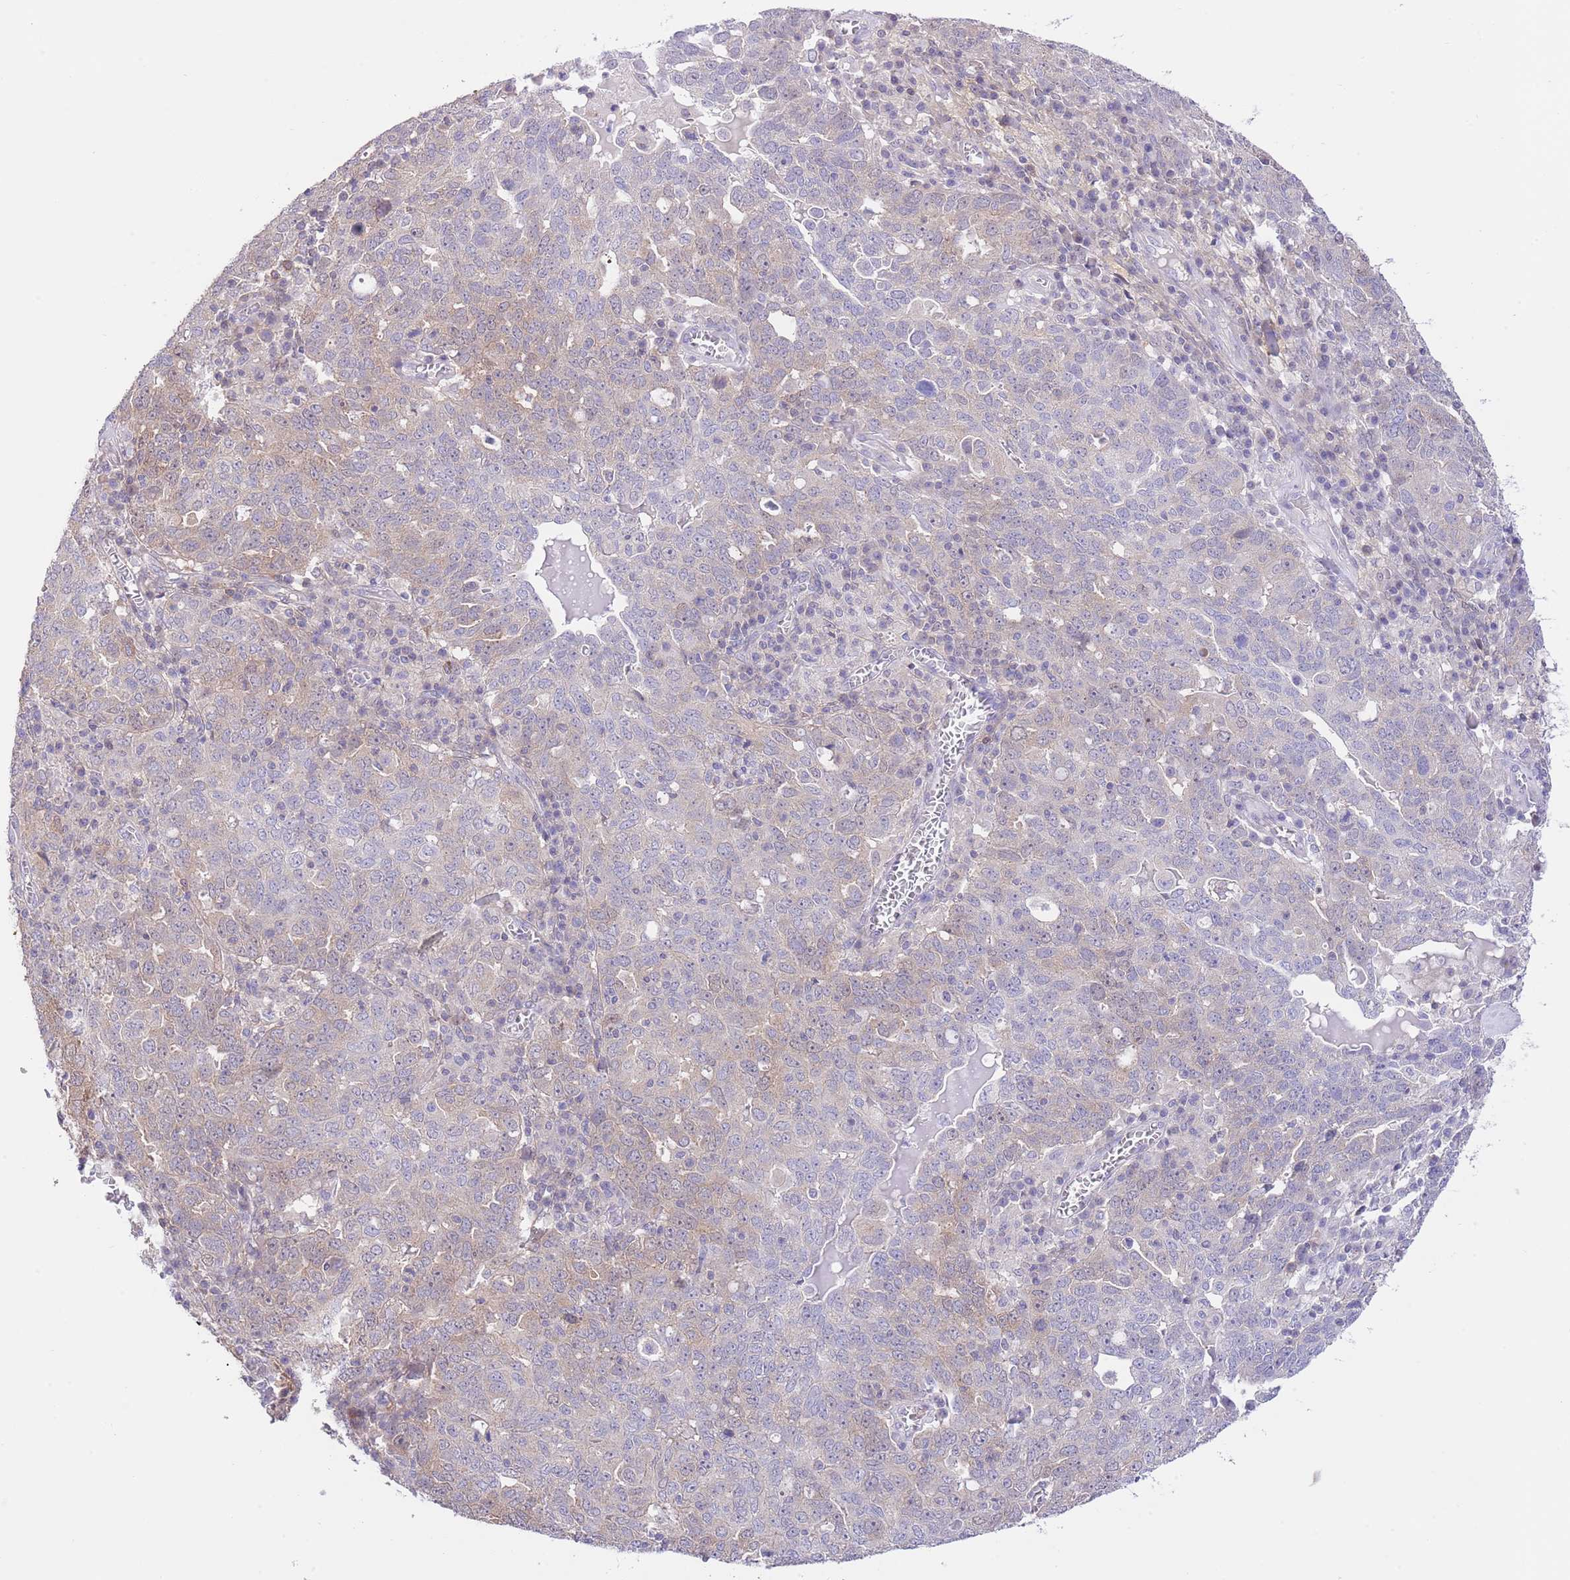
{"staining": {"intensity": "weak", "quantity": "<25%", "location": "cytoplasmic/membranous"}, "tissue": "ovarian cancer", "cell_type": "Tumor cells", "image_type": "cancer", "snomed": [{"axis": "morphology", "description": "Carcinoma, endometroid"}, {"axis": "topography", "description": "Ovary"}], "caption": "Ovarian cancer was stained to show a protein in brown. There is no significant positivity in tumor cells.", "gene": "PRR32", "patient": {"sex": "female", "age": 62}}